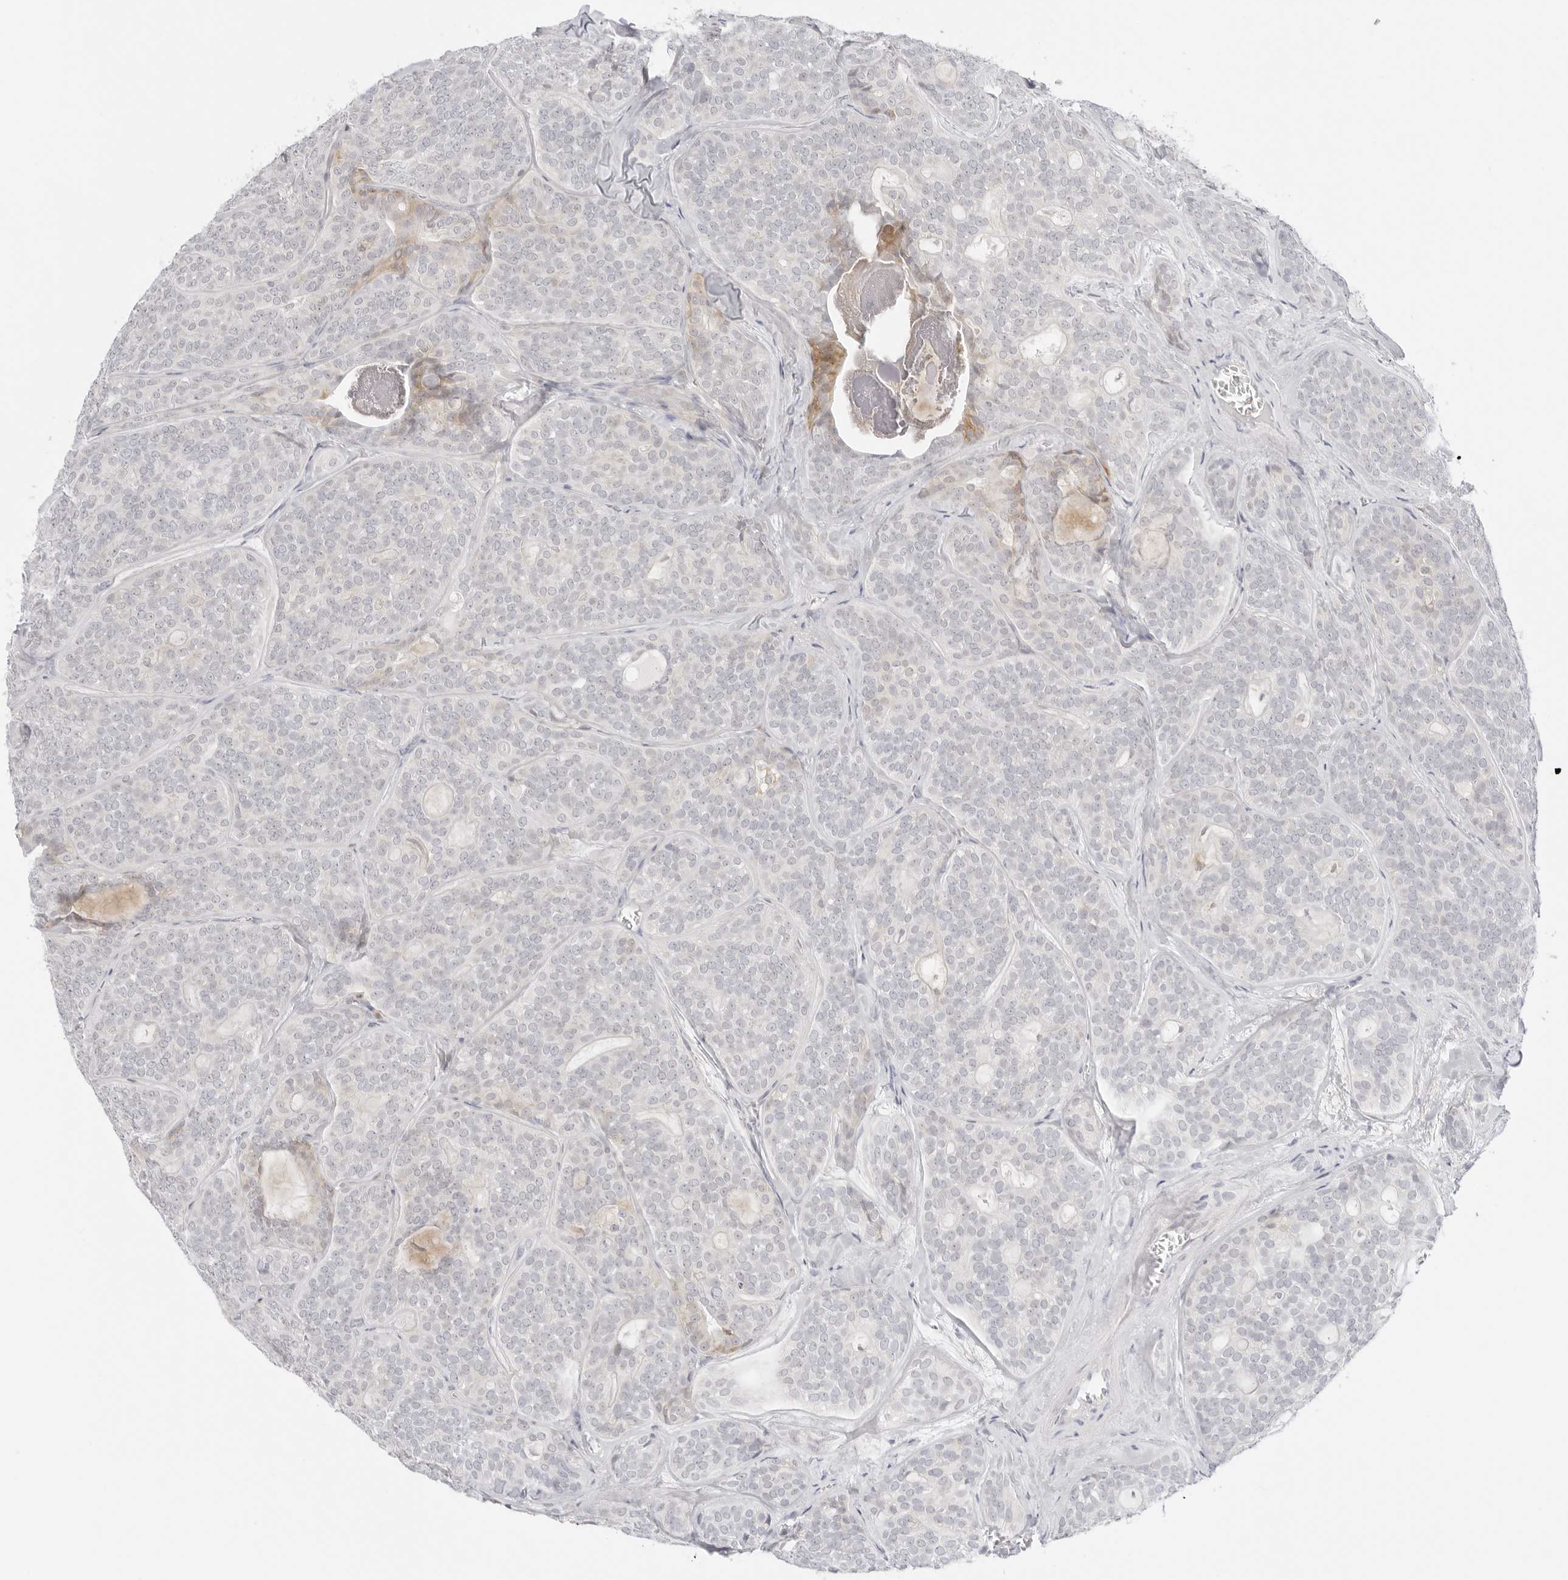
{"staining": {"intensity": "moderate", "quantity": "<25%", "location": "cytoplasmic/membranous"}, "tissue": "head and neck cancer", "cell_type": "Tumor cells", "image_type": "cancer", "snomed": [{"axis": "morphology", "description": "Adenocarcinoma, NOS"}, {"axis": "topography", "description": "Head-Neck"}], "caption": "IHC image of neoplastic tissue: human head and neck cancer stained using immunohistochemistry reveals low levels of moderate protein expression localized specifically in the cytoplasmic/membranous of tumor cells, appearing as a cytoplasmic/membranous brown color.", "gene": "TNFRSF14", "patient": {"sex": "male", "age": 66}}